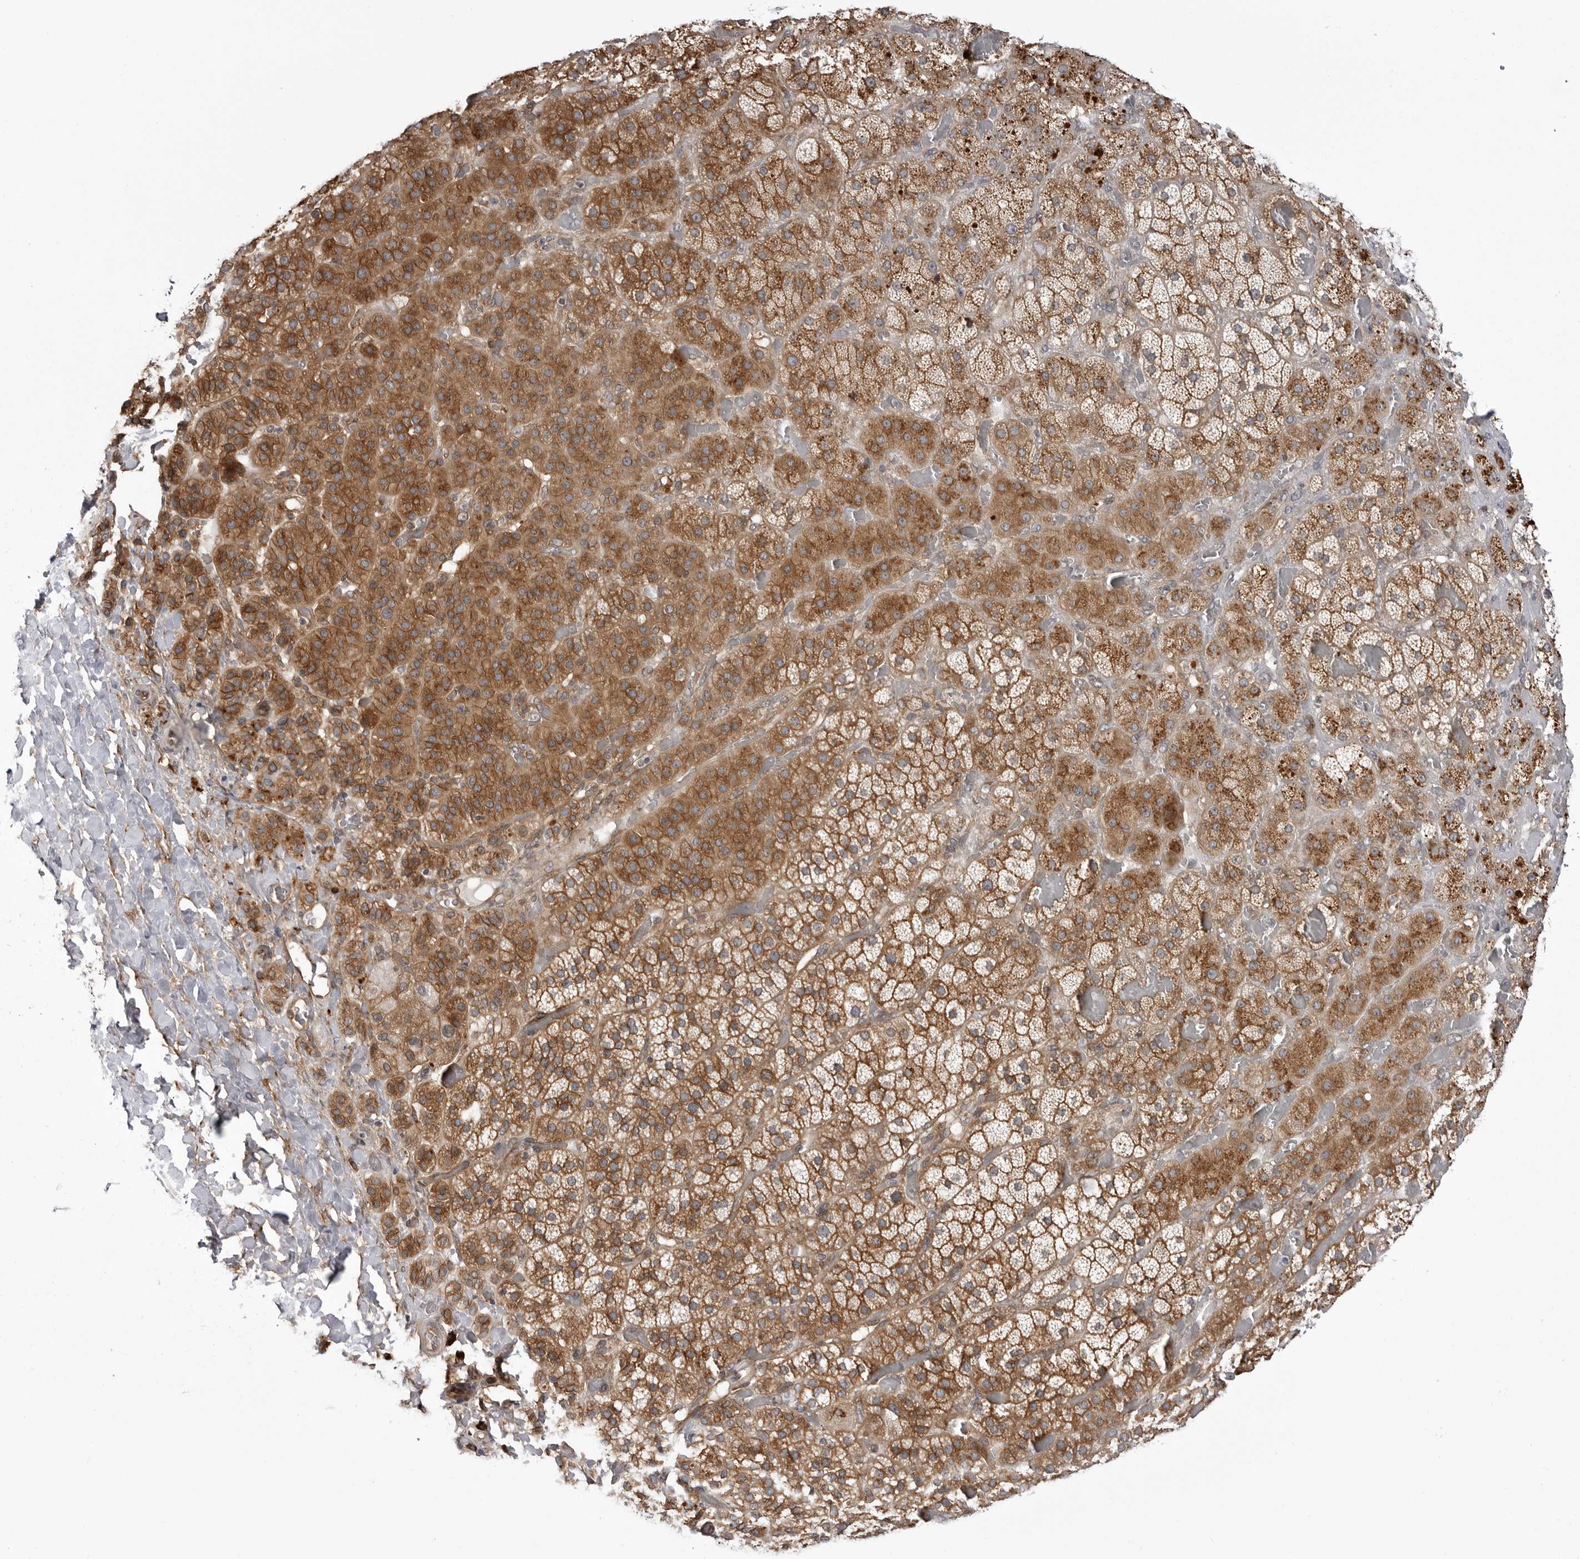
{"staining": {"intensity": "moderate", "quantity": ">75%", "location": "cytoplasmic/membranous"}, "tissue": "adrenal gland", "cell_type": "Glandular cells", "image_type": "normal", "snomed": [{"axis": "morphology", "description": "Normal tissue, NOS"}, {"axis": "topography", "description": "Adrenal gland"}], "caption": "Benign adrenal gland demonstrates moderate cytoplasmic/membranous staining in approximately >75% of glandular cells, visualized by immunohistochemistry. Immunohistochemistry stains the protein of interest in brown and the nuclei are stained blue.", "gene": "ARL5A", "patient": {"sex": "male", "age": 57}}